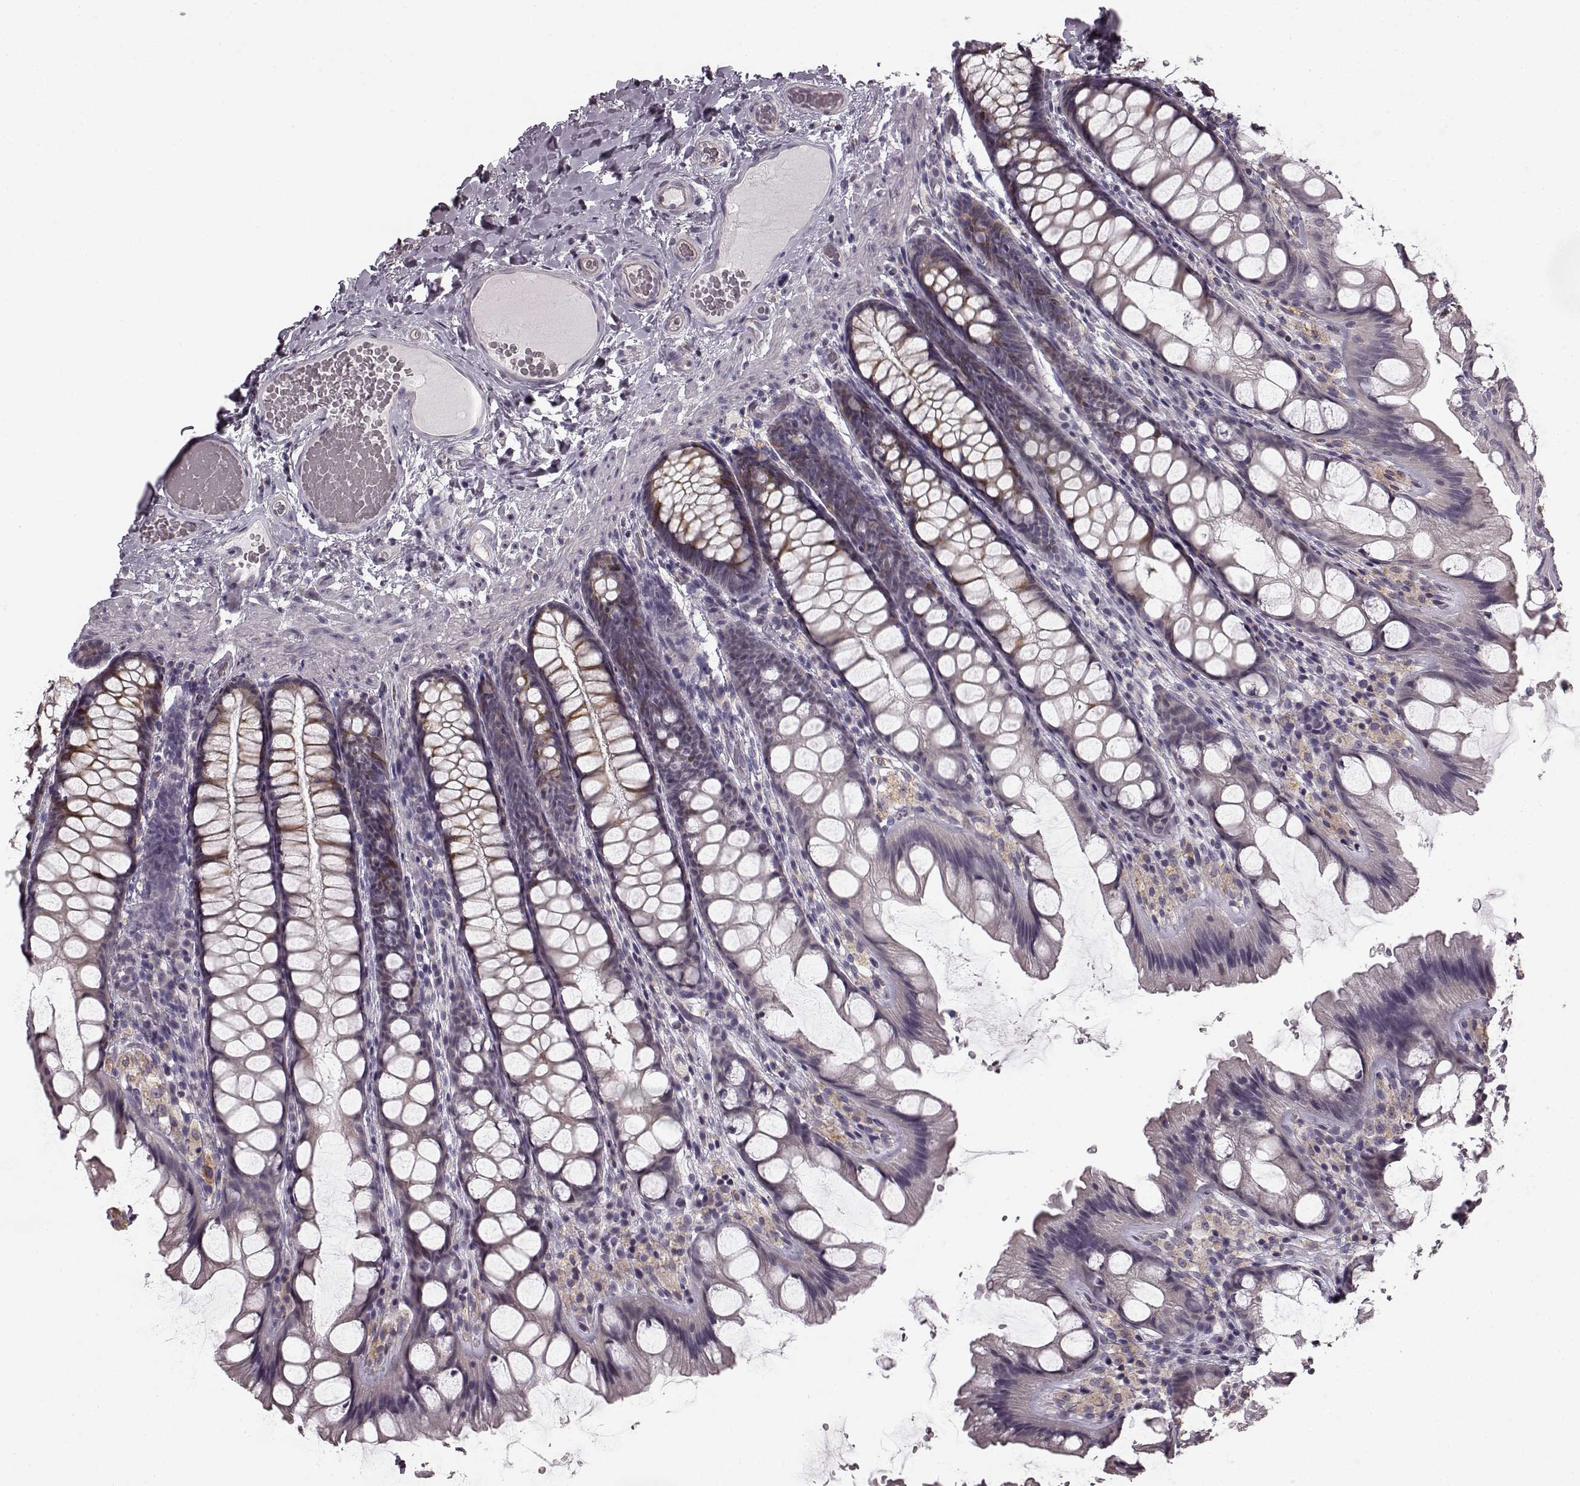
{"staining": {"intensity": "negative", "quantity": "none", "location": "none"}, "tissue": "colon", "cell_type": "Endothelial cells", "image_type": "normal", "snomed": [{"axis": "morphology", "description": "Normal tissue, NOS"}, {"axis": "topography", "description": "Colon"}], "caption": "Immunohistochemistry (IHC) photomicrograph of normal colon: human colon stained with DAB reveals no significant protein staining in endothelial cells. The staining was performed using DAB (3,3'-diaminobenzidine) to visualize the protein expression in brown, while the nuclei were stained in blue with hematoxylin (Magnification: 20x).", "gene": "HMMR", "patient": {"sex": "male", "age": 47}}